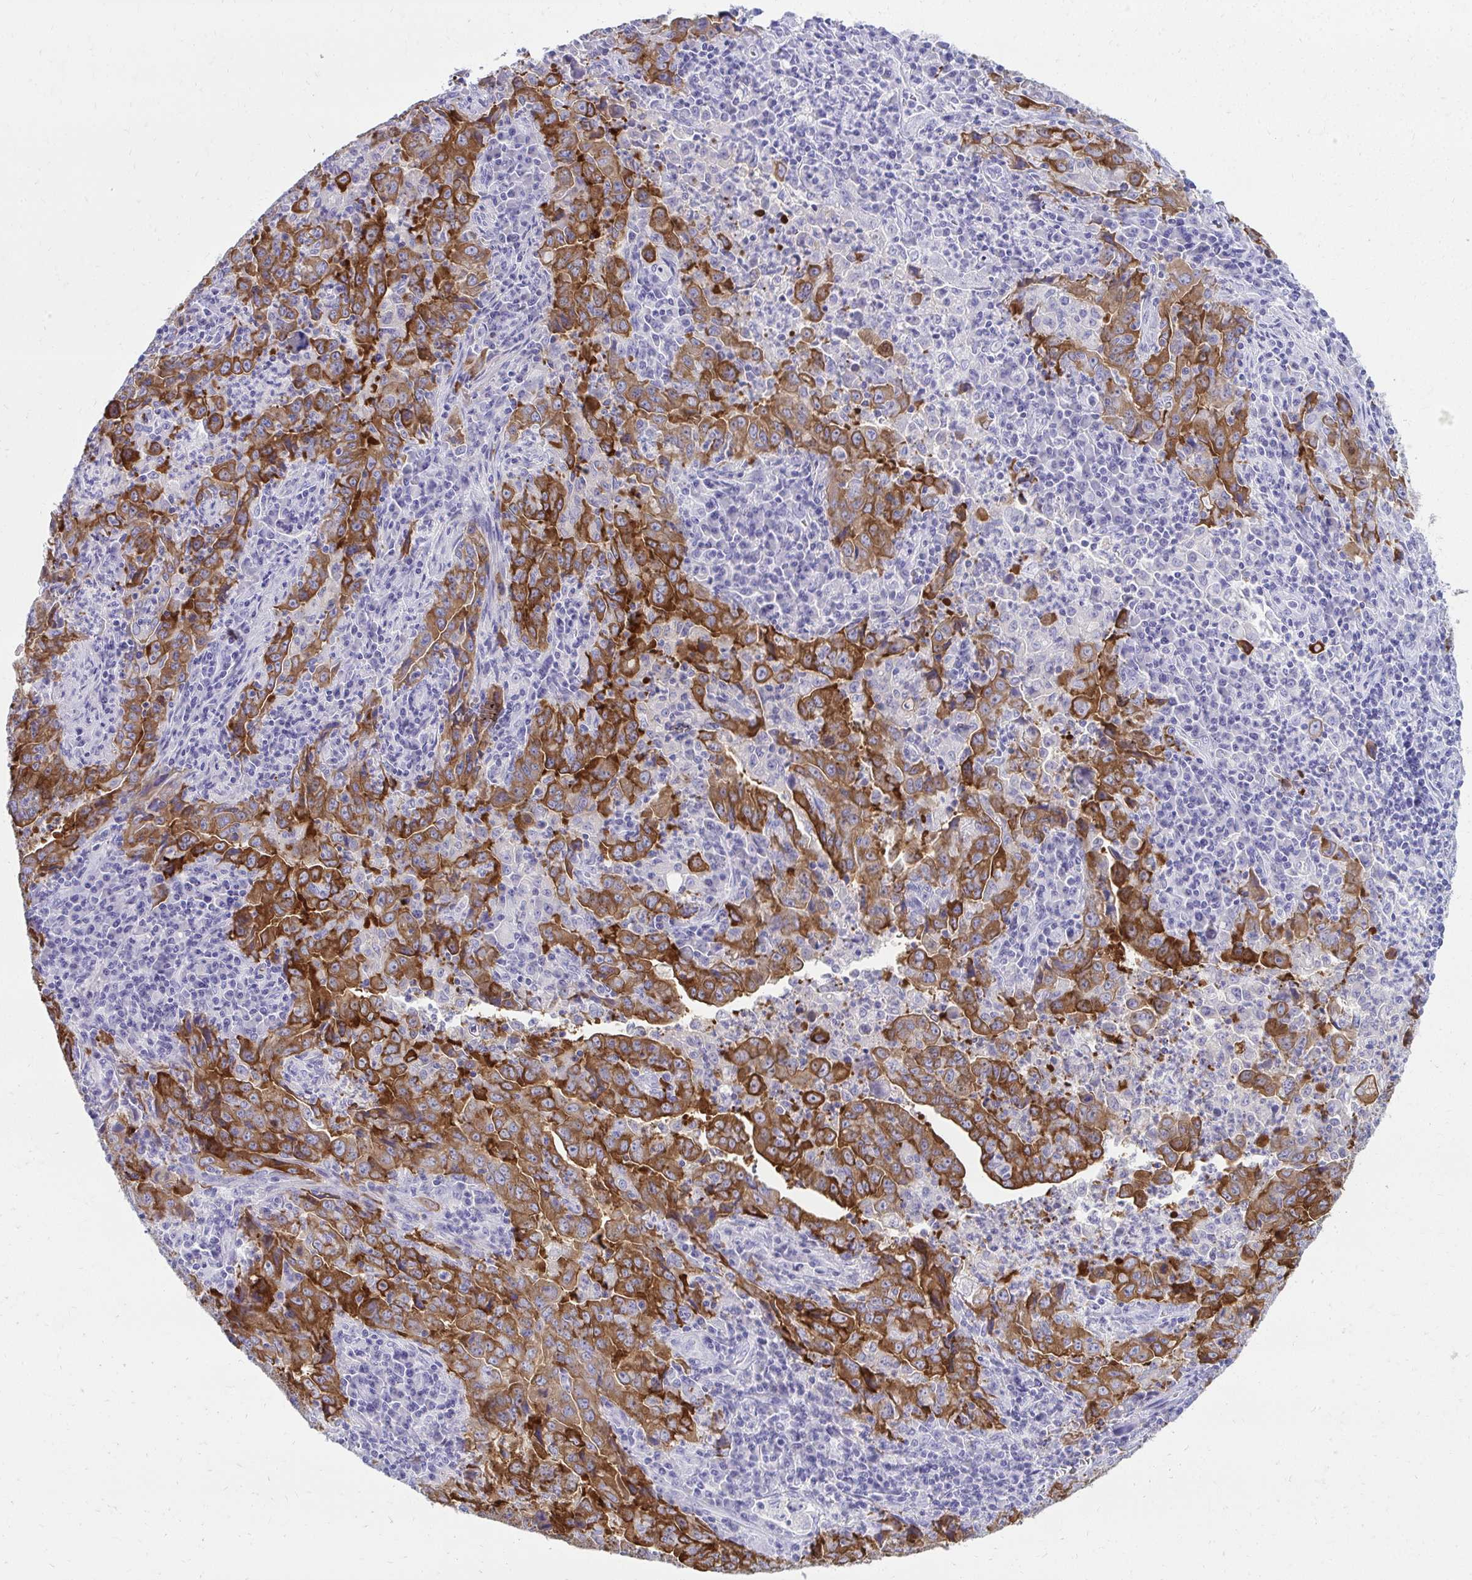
{"staining": {"intensity": "strong", "quantity": ">75%", "location": "cytoplasmic/membranous"}, "tissue": "lung cancer", "cell_type": "Tumor cells", "image_type": "cancer", "snomed": [{"axis": "morphology", "description": "Adenocarcinoma, NOS"}, {"axis": "topography", "description": "Lung"}], "caption": "Strong cytoplasmic/membranous positivity is appreciated in approximately >75% of tumor cells in lung cancer.", "gene": "SEC14L3", "patient": {"sex": "male", "age": 67}}